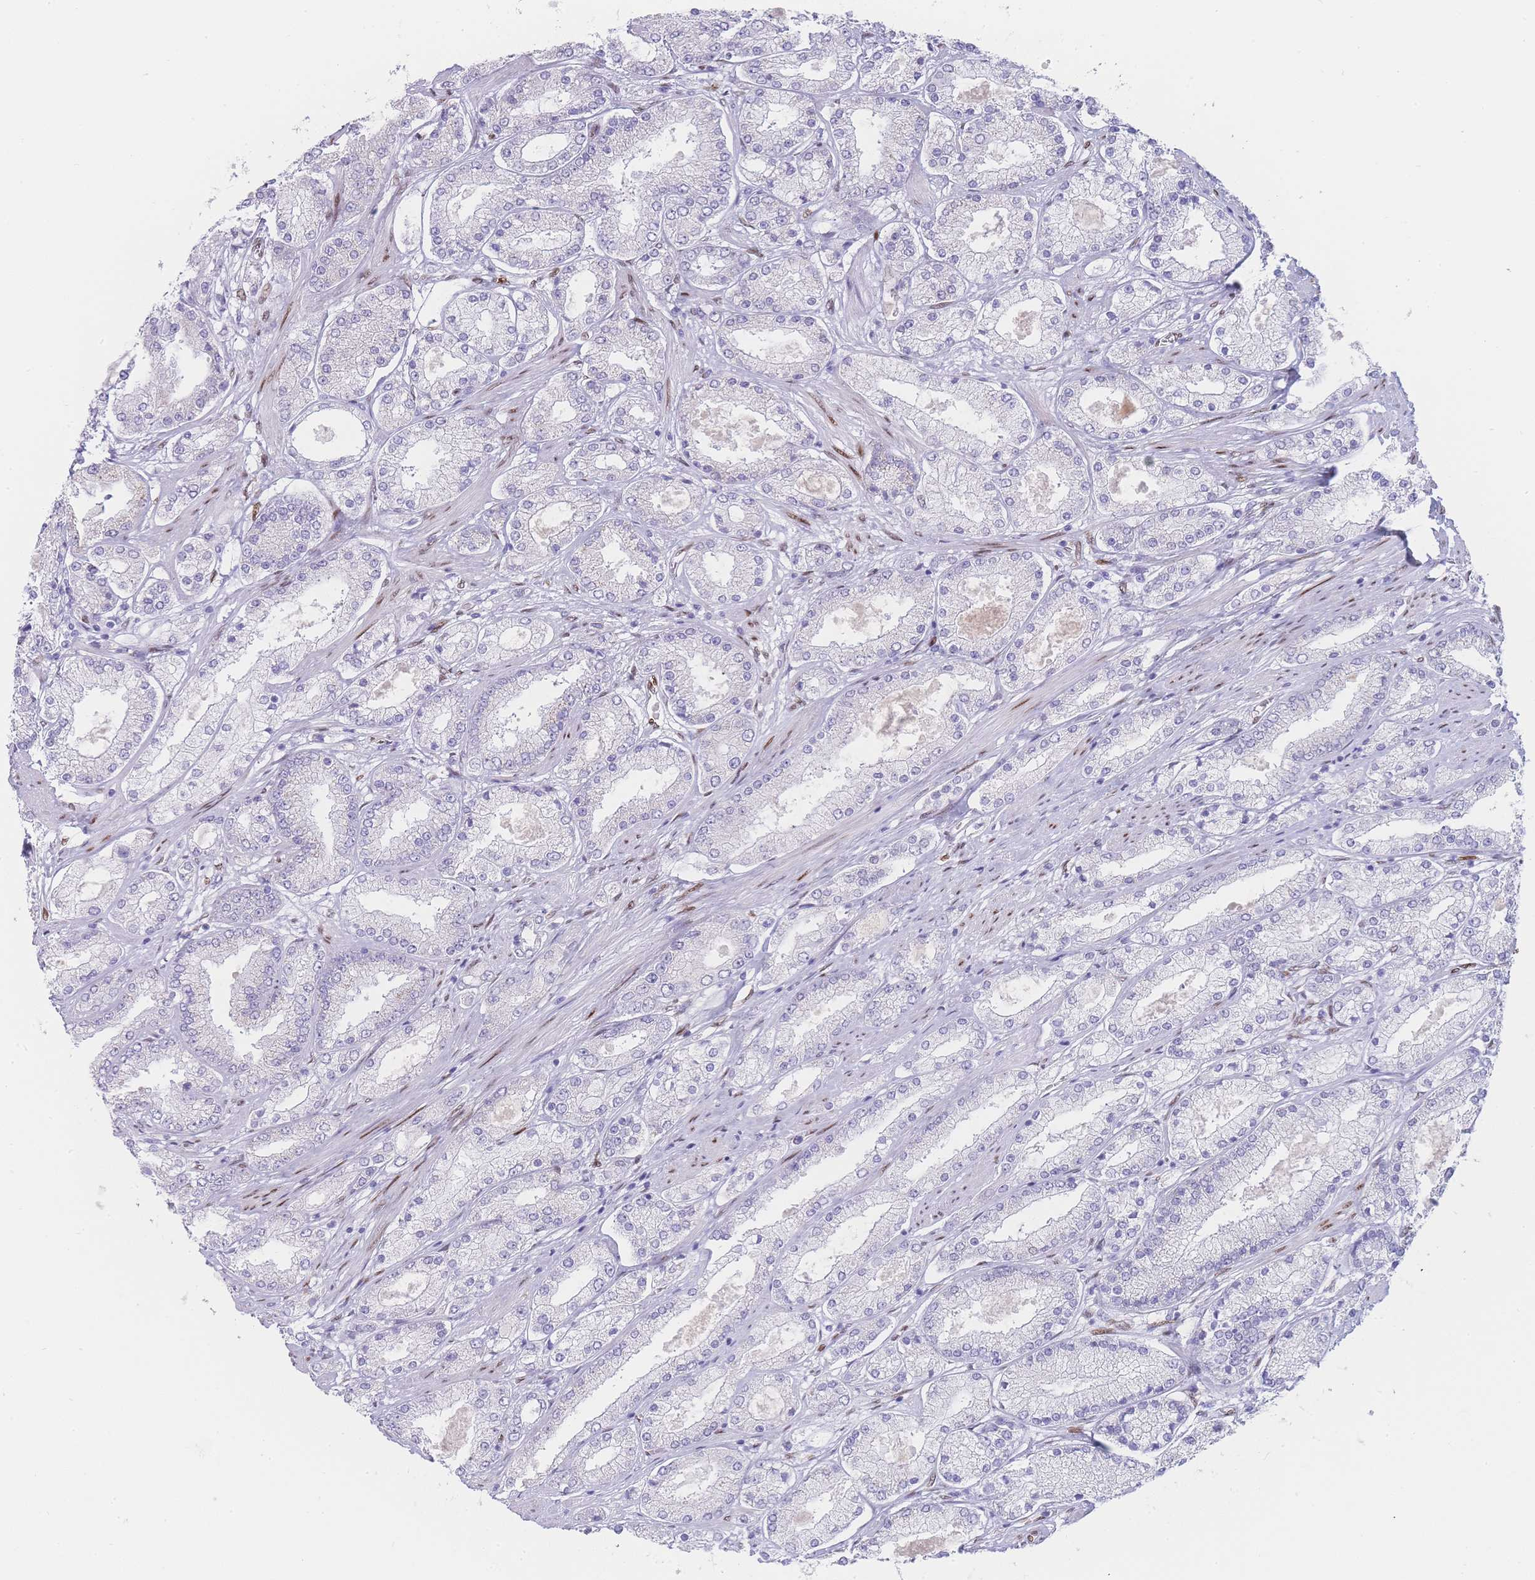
{"staining": {"intensity": "negative", "quantity": "none", "location": "none"}, "tissue": "prostate cancer", "cell_type": "Tumor cells", "image_type": "cancer", "snomed": [{"axis": "morphology", "description": "Adenocarcinoma, High grade"}, {"axis": "topography", "description": "Prostate"}], "caption": "Tumor cells are negative for protein expression in human prostate adenocarcinoma (high-grade).", "gene": "PSMB5", "patient": {"sex": "male", "age": 69}}